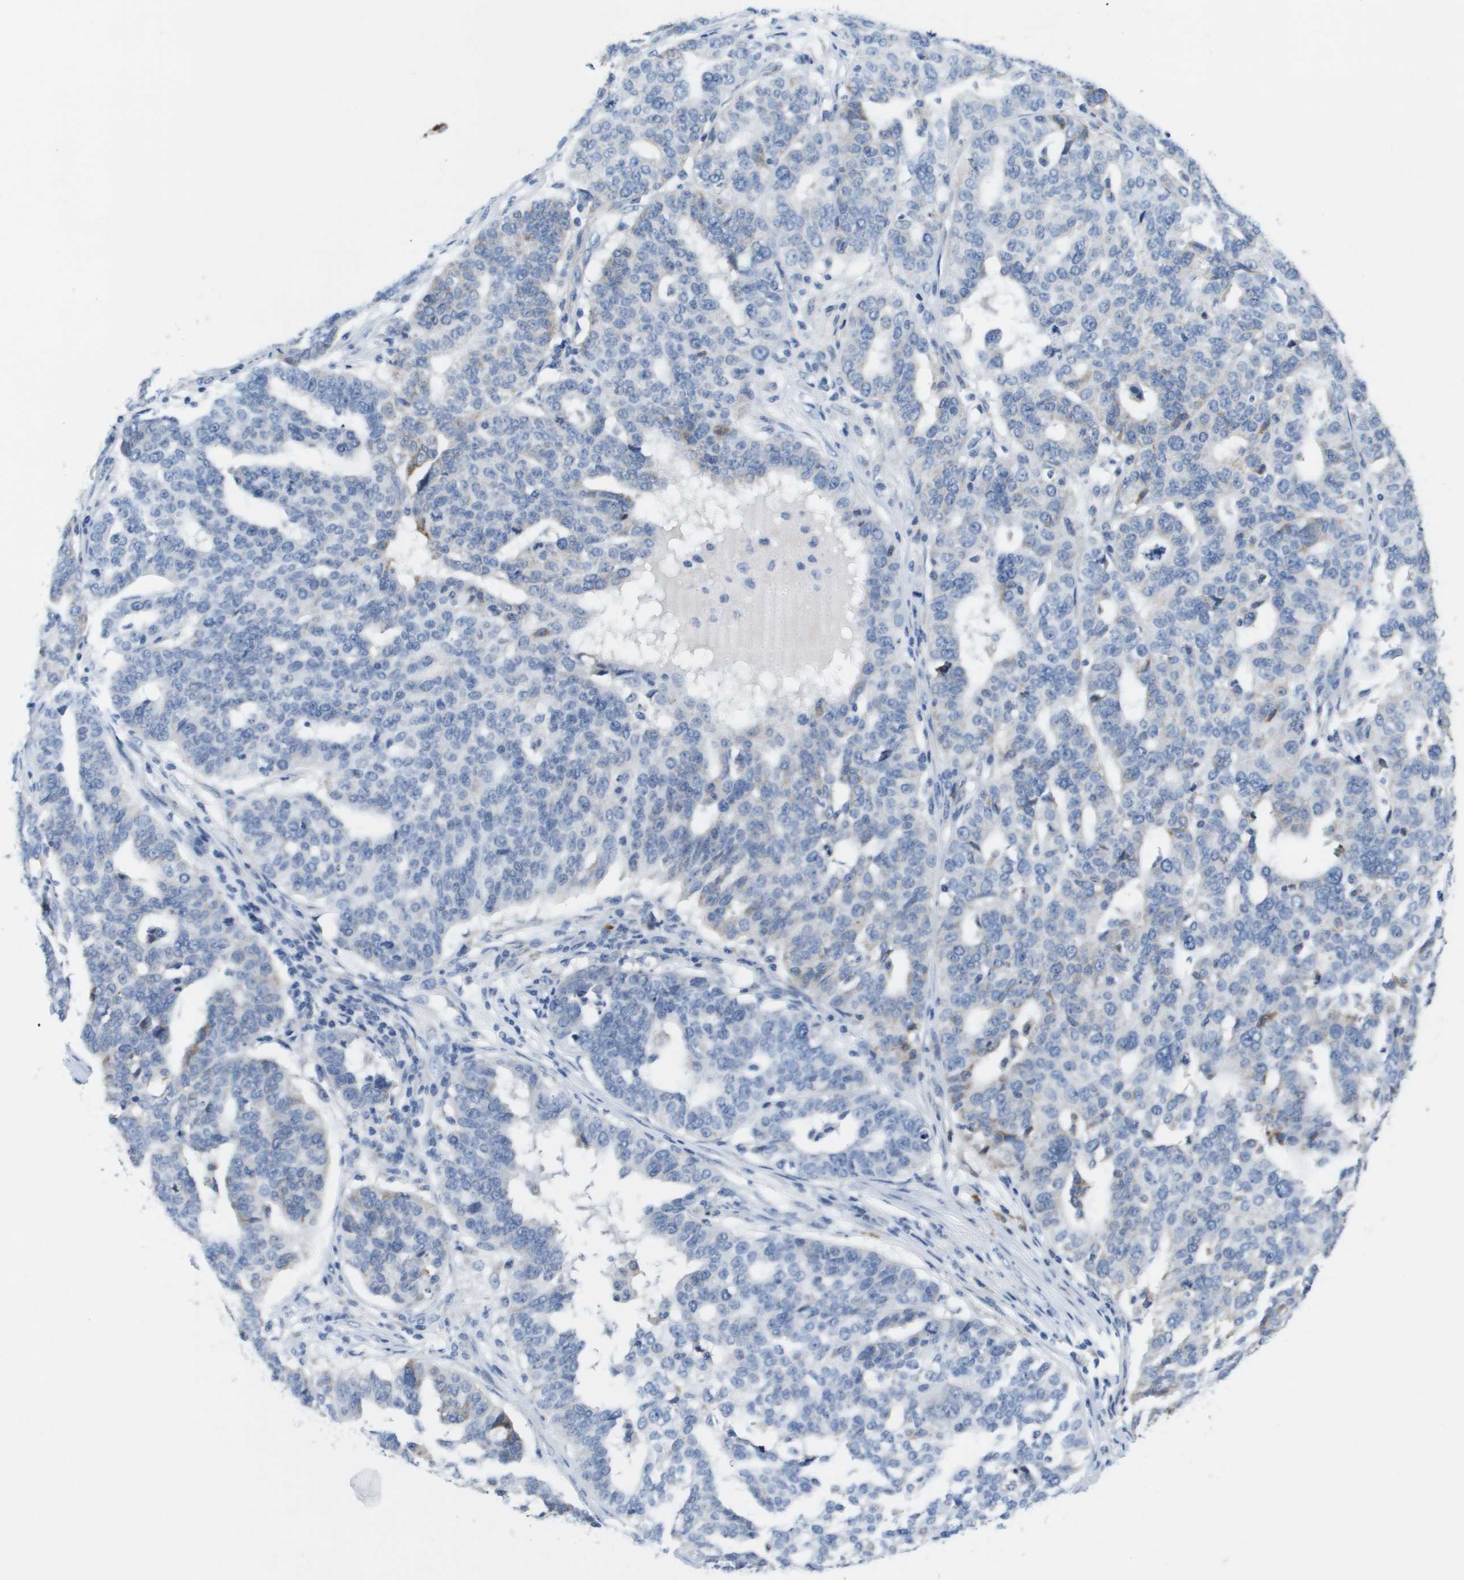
{"staining": {"intensity": "negative", "quantity": "none", "location": "none"}, "tissue": "ovarian cancer", "cell_type": "Tumor cells", "image_type": "cancer", "snomed": [{"axis": "morphology", "description": "Cystadenocarcinoma, serous, NOS"}, {"axis": "topography", "description": "Ovary"}], "caption": "There is no significant staining in tumor cells of ovarian serous cystadenocarcinoma. The staining was performed using DAB (3,3'-diaminobenzidine) to visualize the protein expression in brown, while the nuclei were stained in blue with hematoxylin (Magnification: 20x).", "gene": "CD3G", "patient": {"sex": "female", "age": 59}}